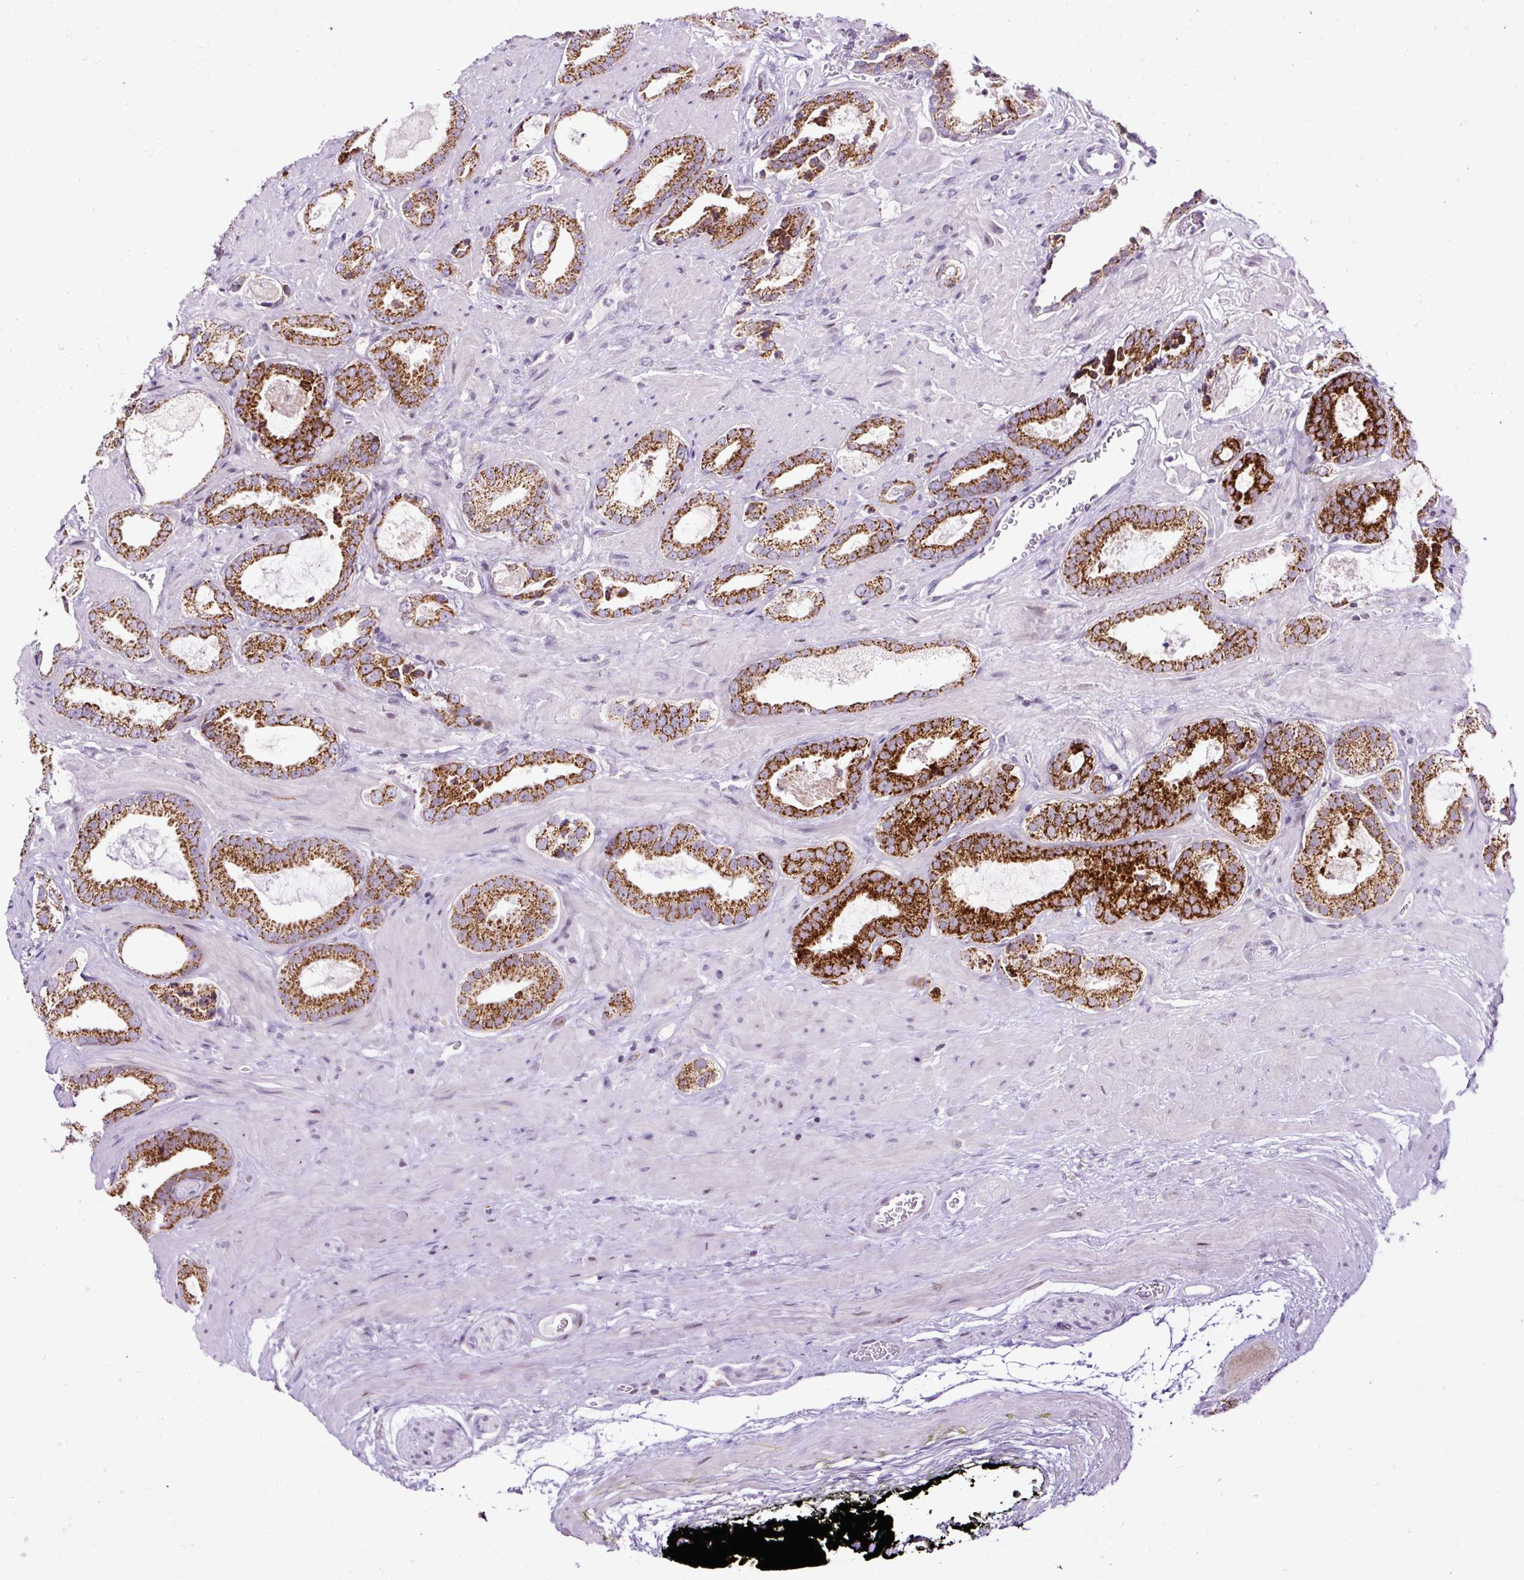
{"staining": {"intensity": "strong", "quantity": ">75%", "location": "cytoplasmic/membranous"}, "tissue": "prostate cancer", "cell_type": "Tumor cells", "image_type": "cancer", "snomed": [{"axis": "morphology", "description": "Adenocarcinoma, Low grade"}, {"axis": "topography", "description": "Prostate"}], "caption": "Immunohistochemical staining of prostate cancer (low-grade adenocarcinoma) demonstrates high levels of strong cytoplasmic/membranous staining in about >75% of tumor cells.", "gene": "FMC1", "patient": {"sex": "male", "age": 62}}